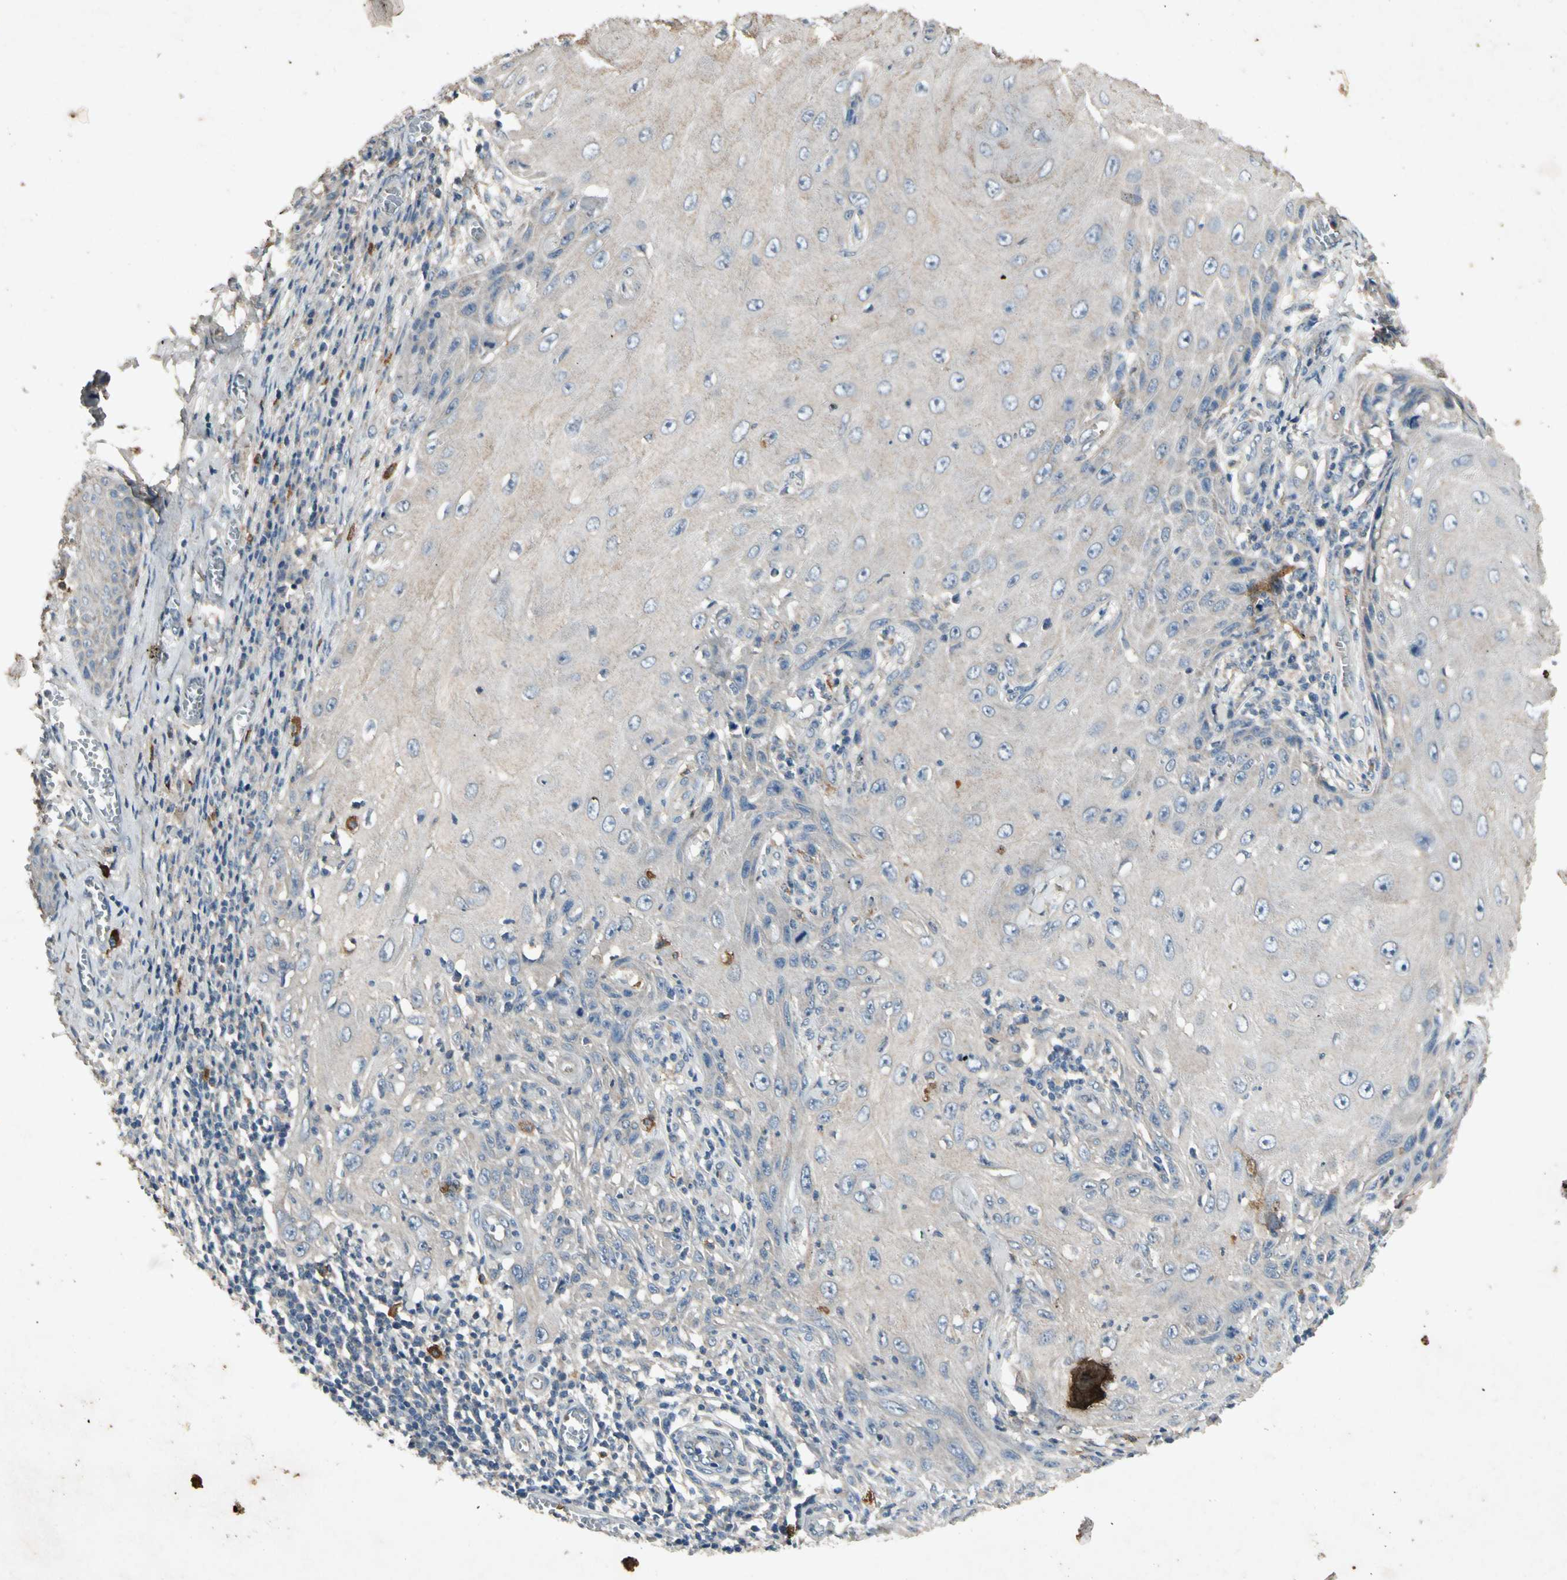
{"staining": {"intensity": "negative", "quantity": "none", "location": "none"}, "tissue": "skin cancer", "cell_type": "Tumor cells", "image_type": "cancer", "snomed": [{"axis": "morphology", "description": "Squamous cell carcinoma, NOS"}, {"axis": "topography", "description": "Skin"}], "caption": "Human skin cancer (squamous cell carcinoma) stained for a protein using IHC displays no expression in tumor cells.", "gene": "GPLD1", "patient": {"sex": "female", "age": 73}}